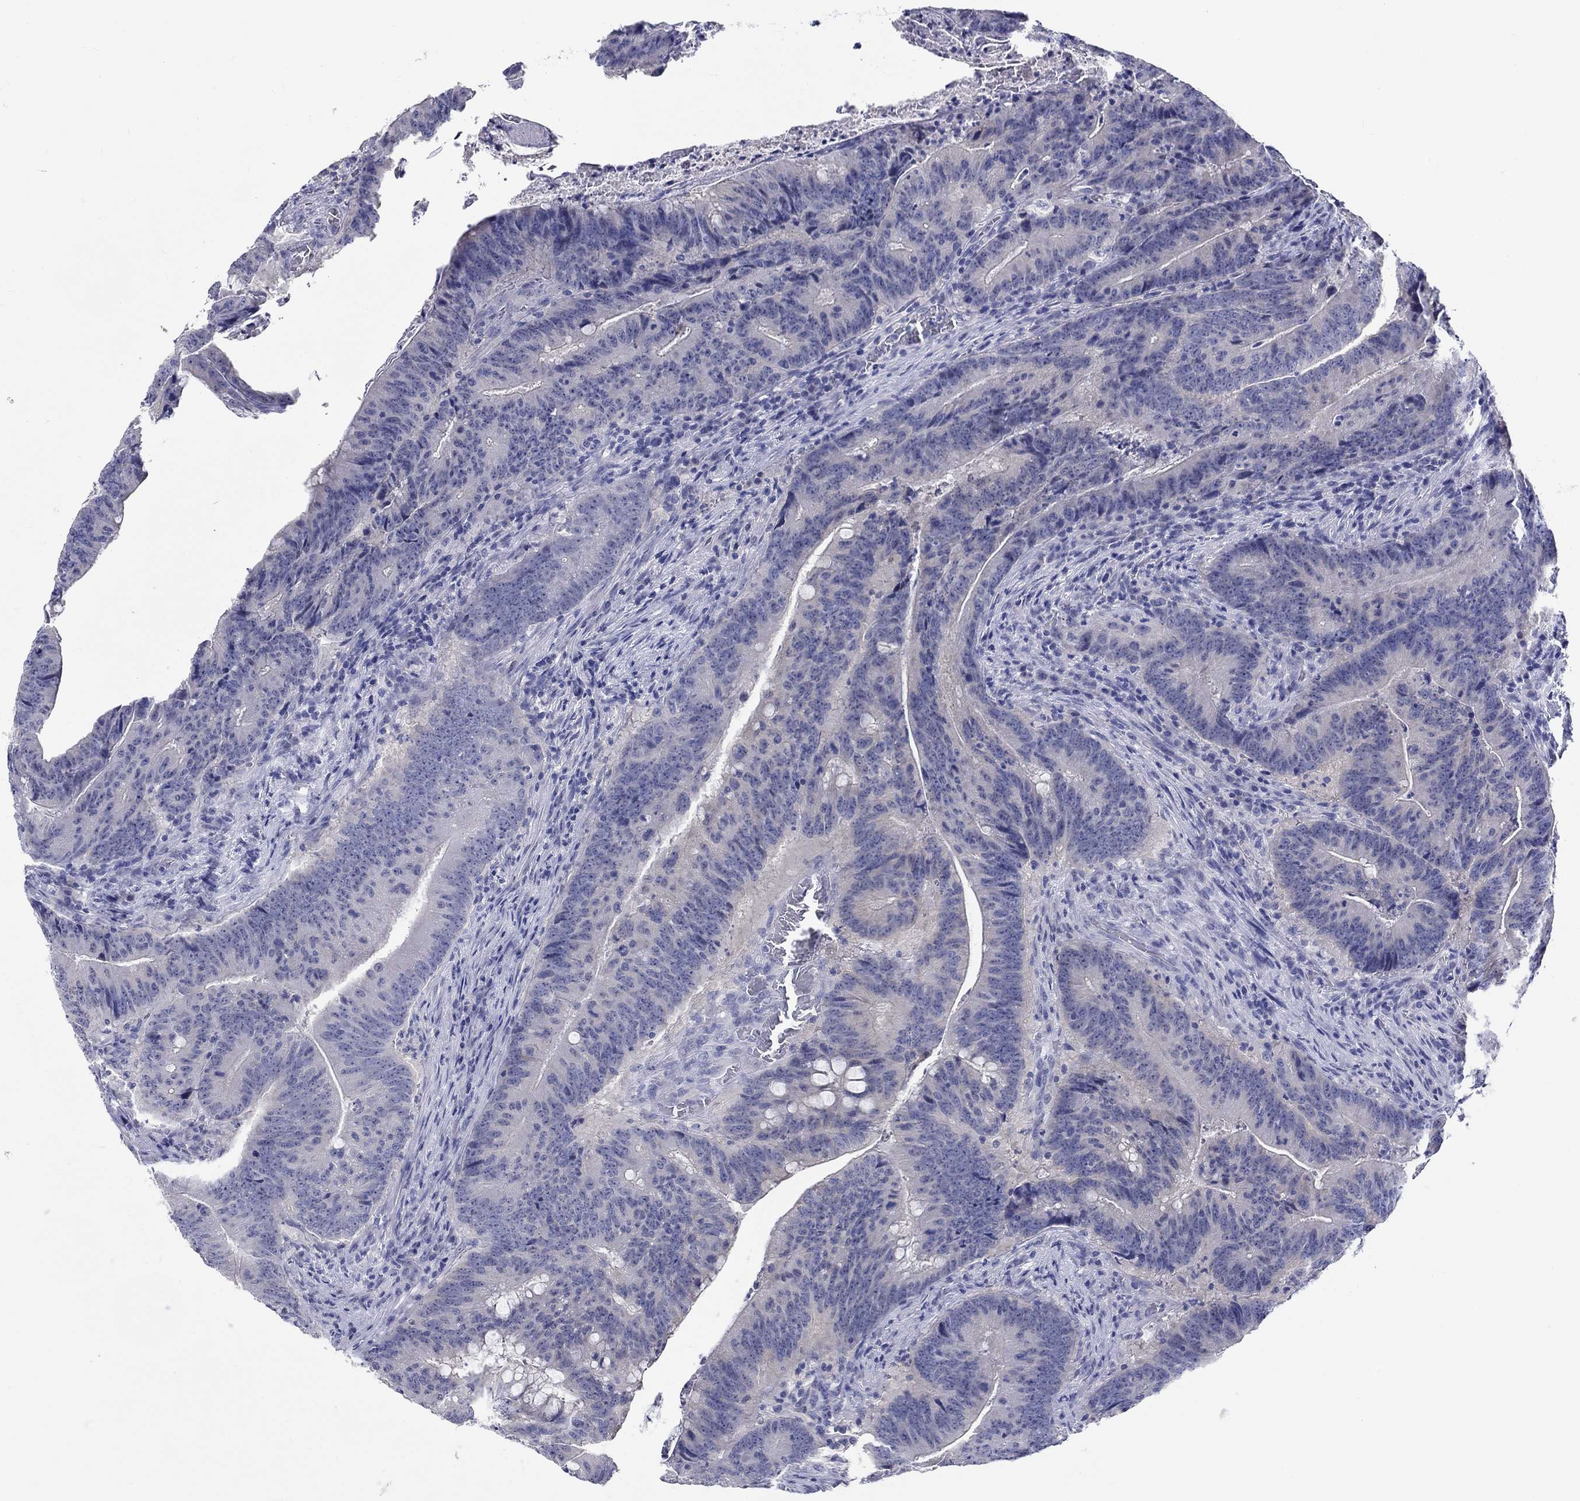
{"staining": {"intensity": "negative", "quantity": "none", "location": "none"}, "tissue": "colorectal cancer", "cell_type": "Tumor cells", "image_type": "cancer", "snomed": [{"axis": "morphology", "description": "Adenocarcinoma, NOS"}, {"axis": "topography", "description": "Colon"}], "caption": "The image reveals no staining of tumor cells in colorectal cancer (adenocarcinoma). The staining is performed using DAB (3,3'-diaminobenzidine) brown chromogen with nuclei counter-stained in using hematoxylin.", "gene": "SLC30A3", "patient": {"sex": "female", "age": 87}}